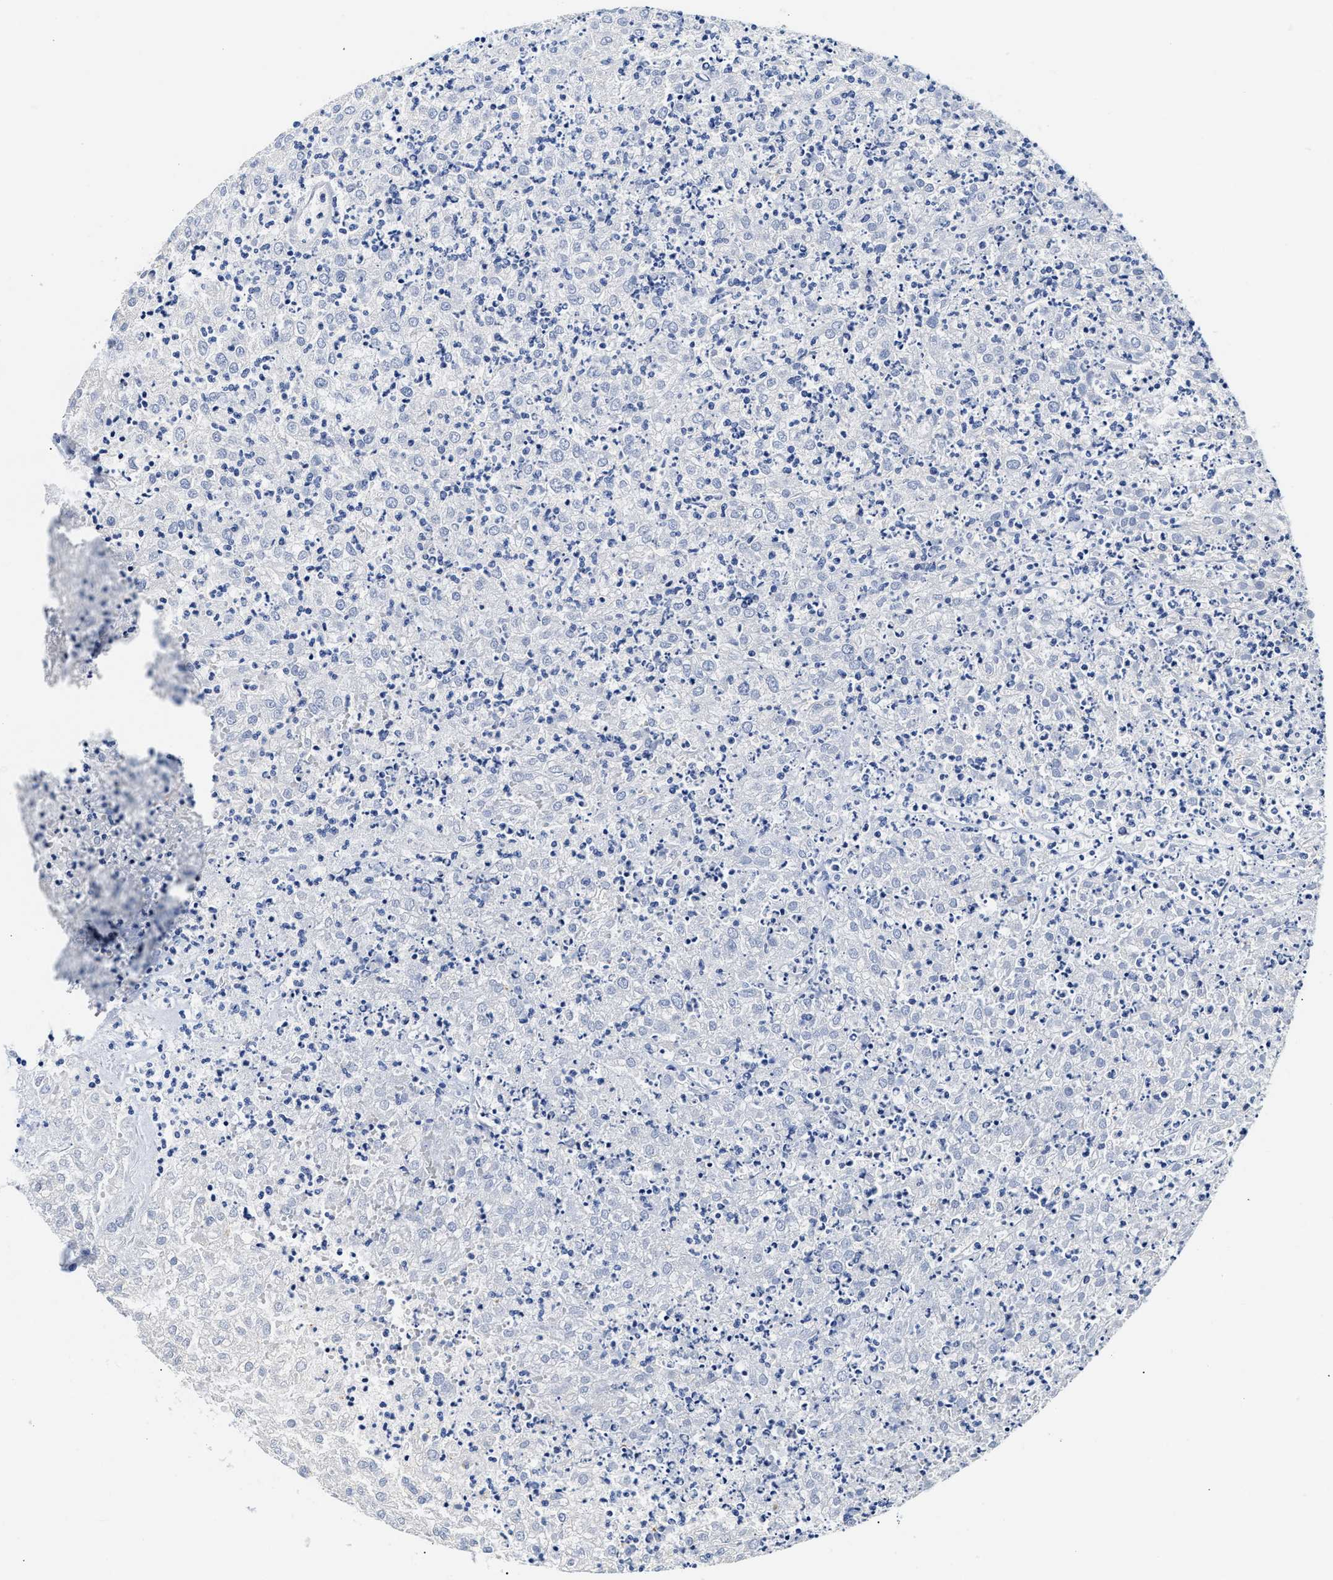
{"staining": {"intensity": "negative", "quantity": "none", "location": "none"}, "tissue": "renal cancer", "cell_type": "Tumor cells", "image_type": "cancer", "snomed": [{"axis": "morphology", "description": "Adenocarcinoma, NOS"}, {"axis": "topography", "description": "Kidney"}], "caption": "DAB (3,3'-diaminobenzidine) immunohistochemical staining of renal cancer exhibits no significant expression in tumor cells.", "gene": "ACADVL", "patient": {"sex": "female", "age": 54}}